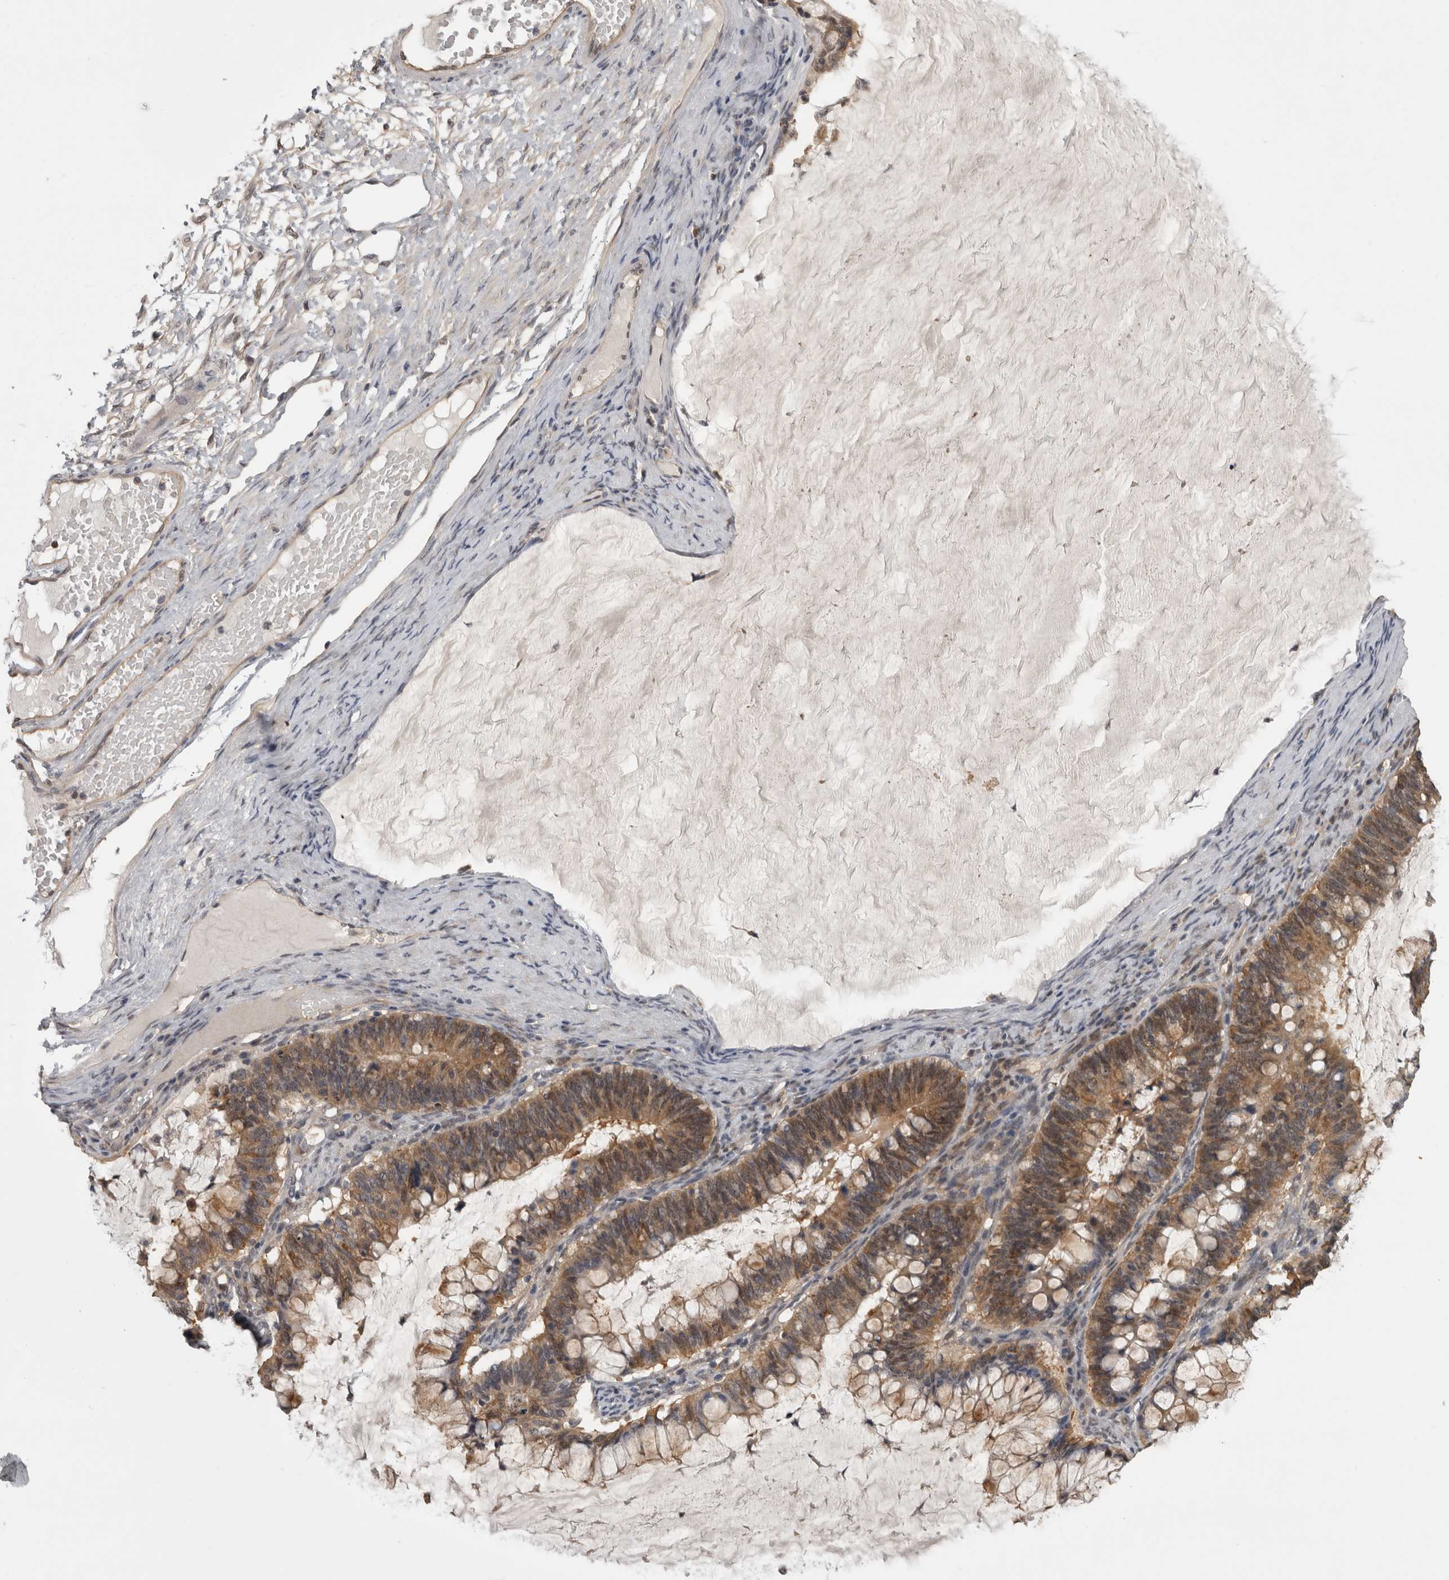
{"staining": {"intensity": "moderate", "quantity": ">75%", "location": "cytoplasmic/membranous"}, "tissue": "ovarian cancer", "cell_type": "Tumor cells", "image_type": "cancer", "snomed": [{"axis": "morphology", "description": "Cystadenocarcinoma, mucinous, NOS"}, {"axis": "topography", "description": "Ovary"}], "caption": "Mucinous cystadenocarcinoma (ovarian) was stained to show a protein in brown. There is medium levels of moderate cytoplasmic/membranous staining in approximately >75% of tumor cells. (DAB (3,3'-diaminobenzidine) = brown stain, brightfield microscopy at high magnification).", "gene": "APRT", "patient": {"sex": "female", "age": 61}}